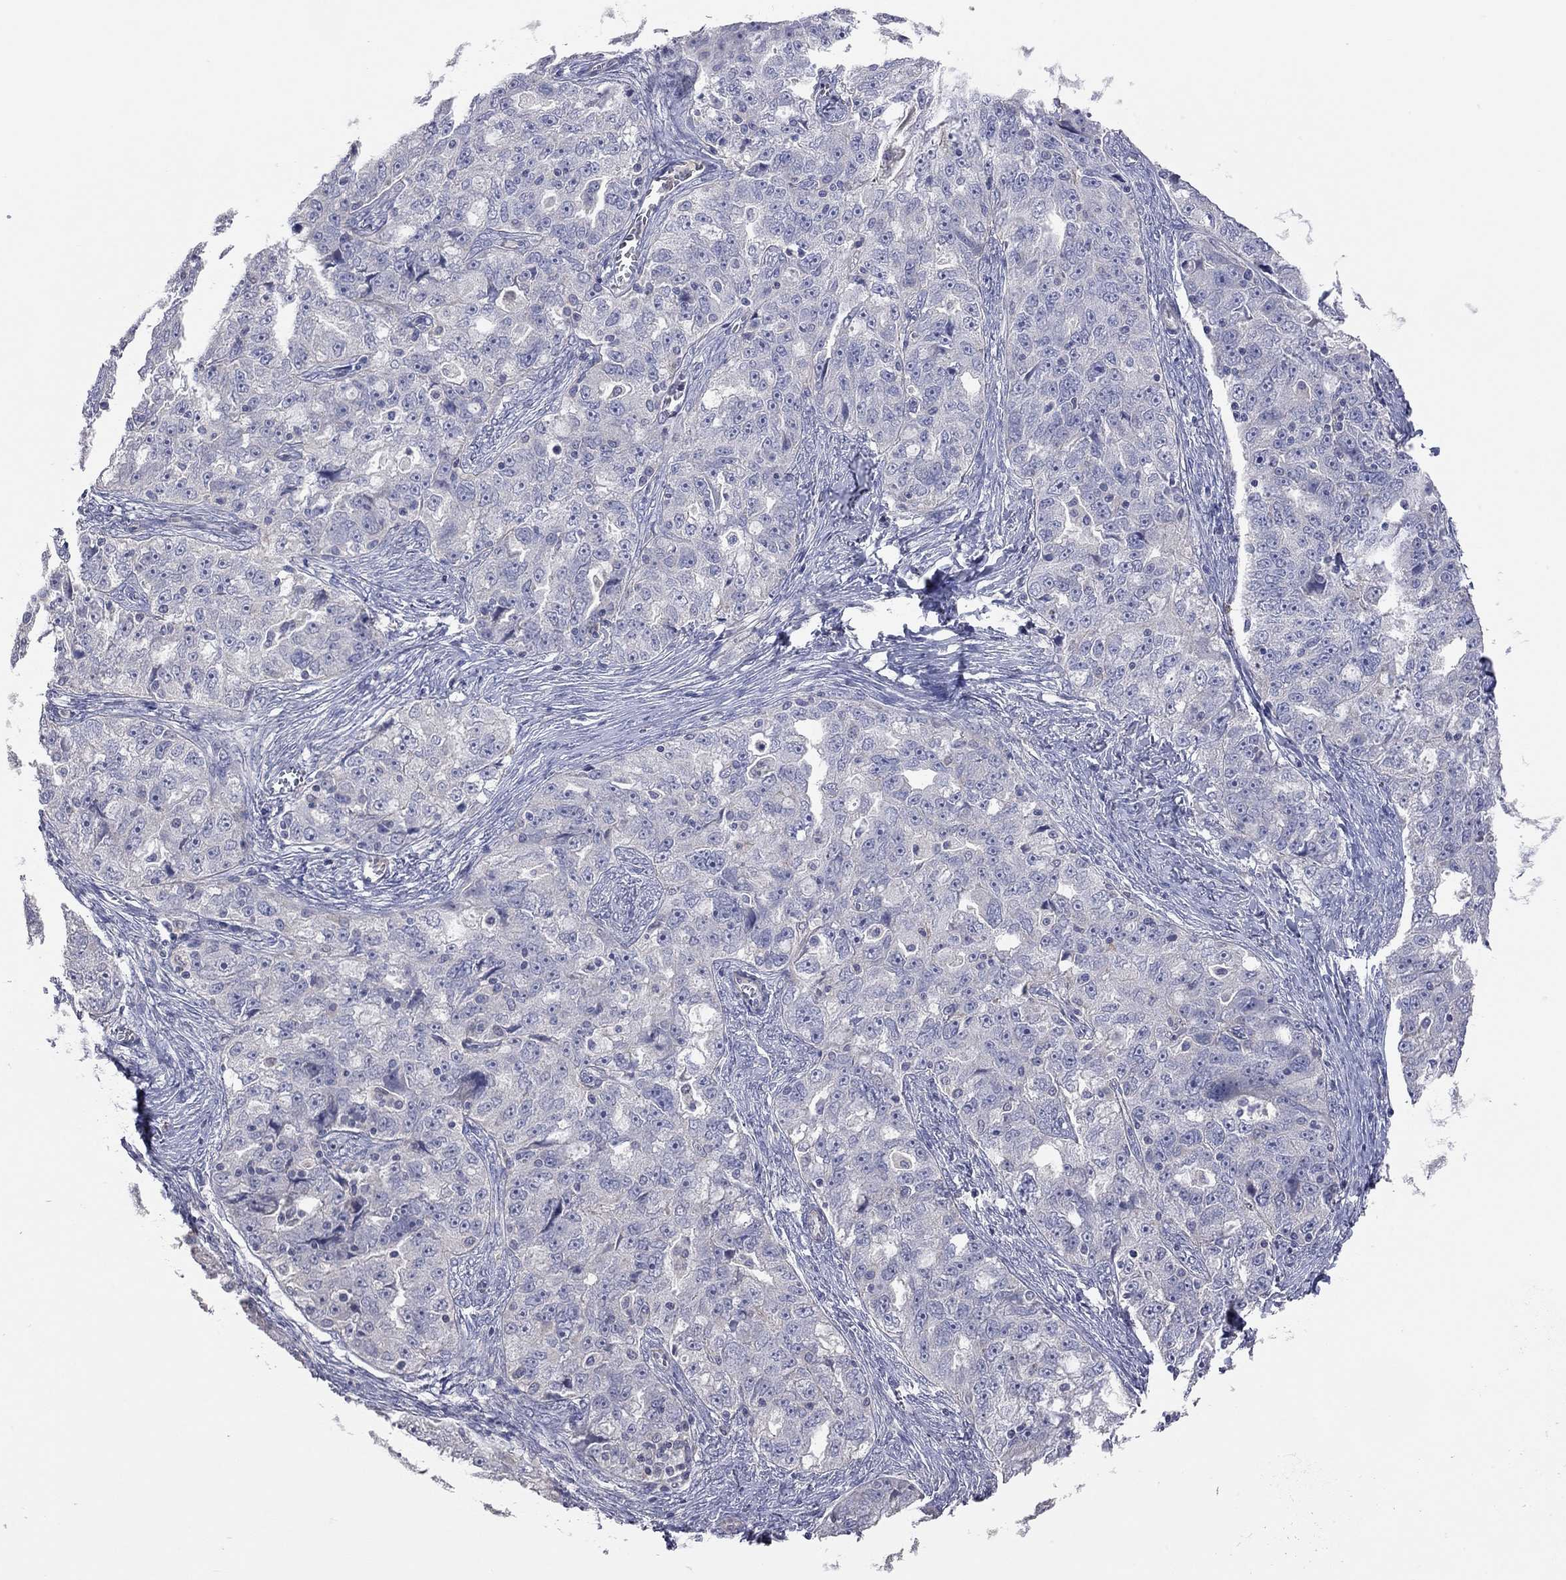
{"staining": {"intensity": "negative", "quantity": "none", "location": "none"}, "tissue": "ovarian cancer", "cell_type": "Tumor cells", "image_type": "cancer", "snomed": [{"axis": "morphology", "description": "Cystadenocarcinoma, serous, NOS"}, {"axis": "topography", "description": "Ovary"}], "caption": "Immunohistochemistry photomicrograph of neoplastic tissue: ovarian cancer (serous cystadenocarcinoma) stained with DAB demonstrates no significant protein staining in tumor cells.", "gene": "KCNB1", "patient": {"sex": "female", "age": 51}}